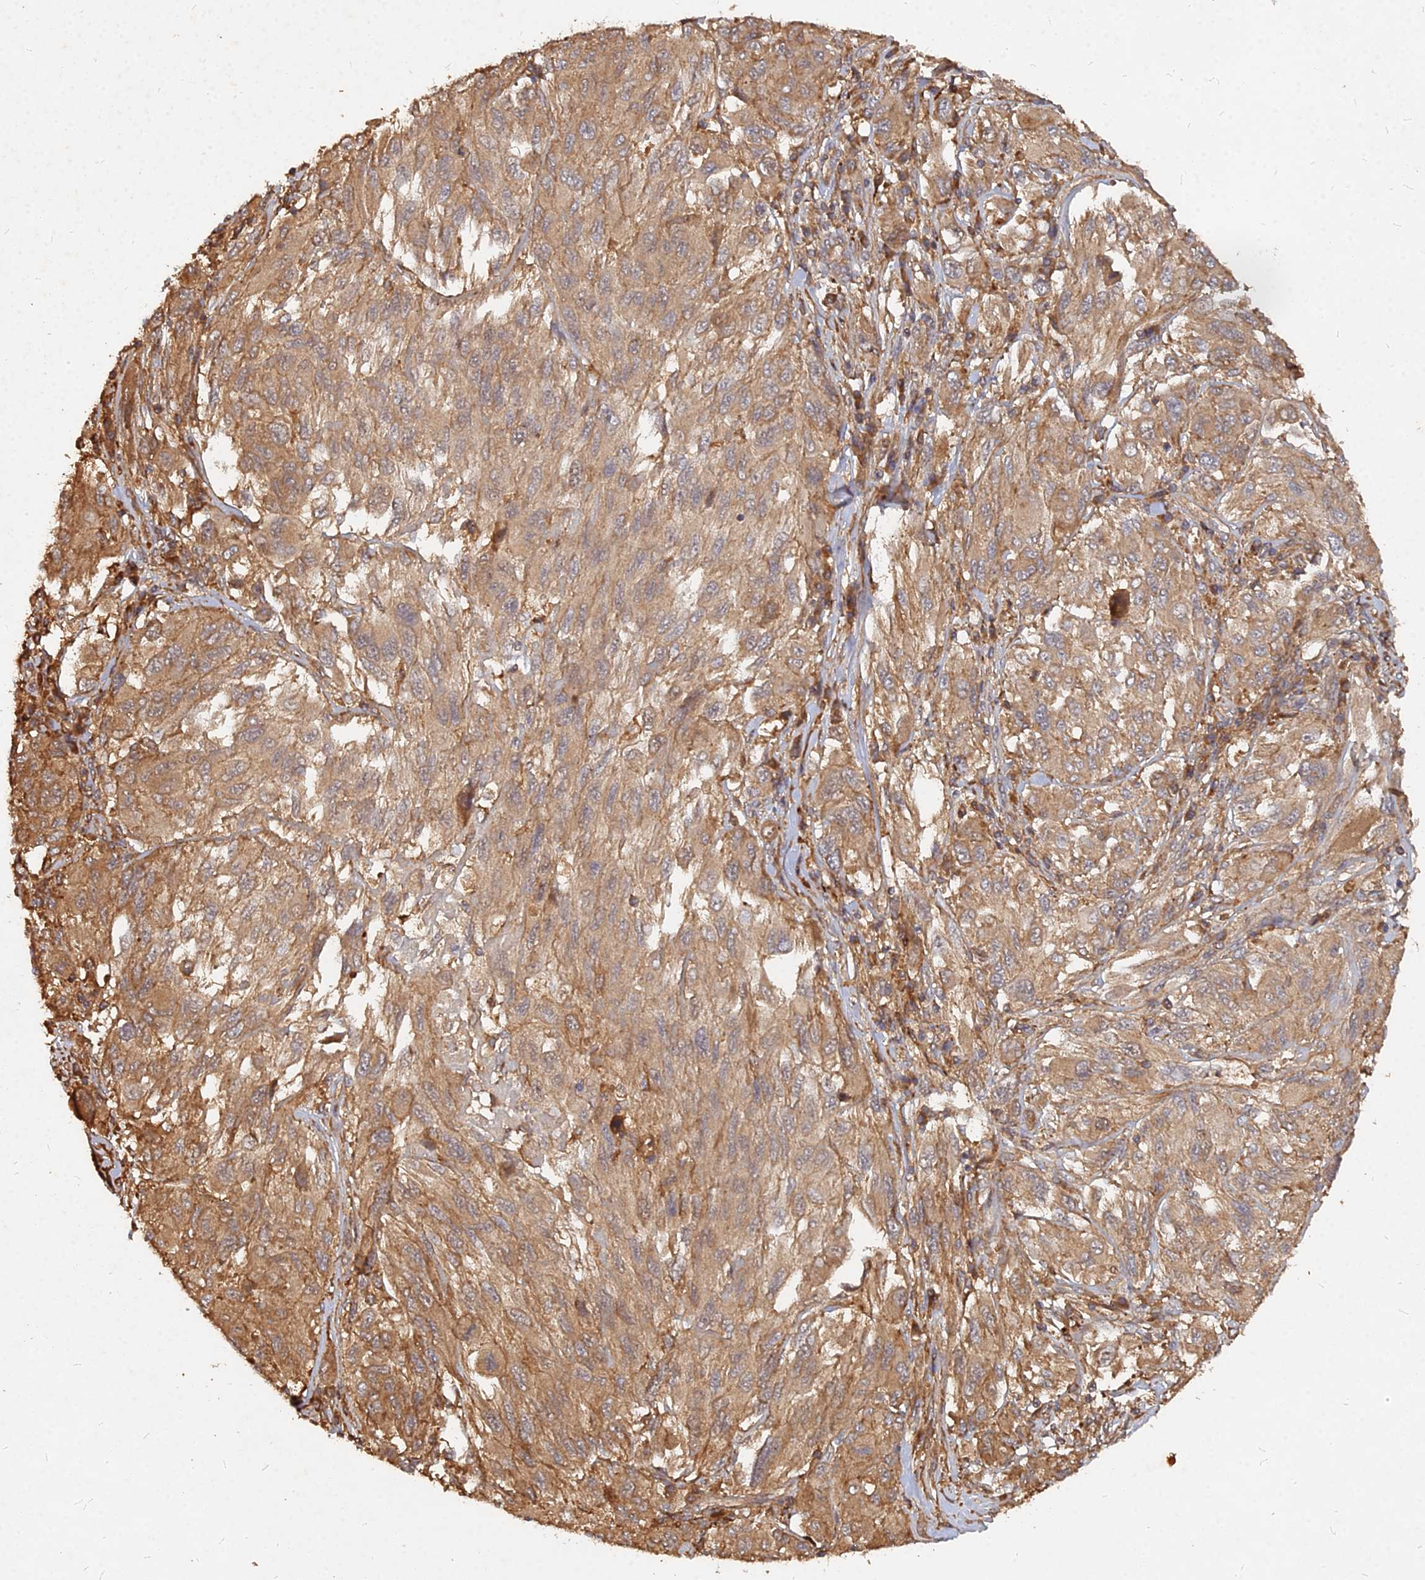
{"staining": {"intensity": "moderate", "quantity": ">75%", "location": "cytoplasmic/membranous"}, "tissue": "melanoma", "cell_type": "Tumor cells", "image_type": "cancer", "snomed": [{"axis": "morphology", "description": "Malignant melanoma, NOS"}, {"axis": "topography", "description": "Skin"}], "caption": "A micrograph of human melanoma stained for a protein displays moderate cytoplasmic/membranous brown staining in tumor cells. Immunohistochemistry stains the protein in brown and the nuclei are stained blue.", "gene": "UBE2W", "patient": {"sex": "female", "age": 91}}